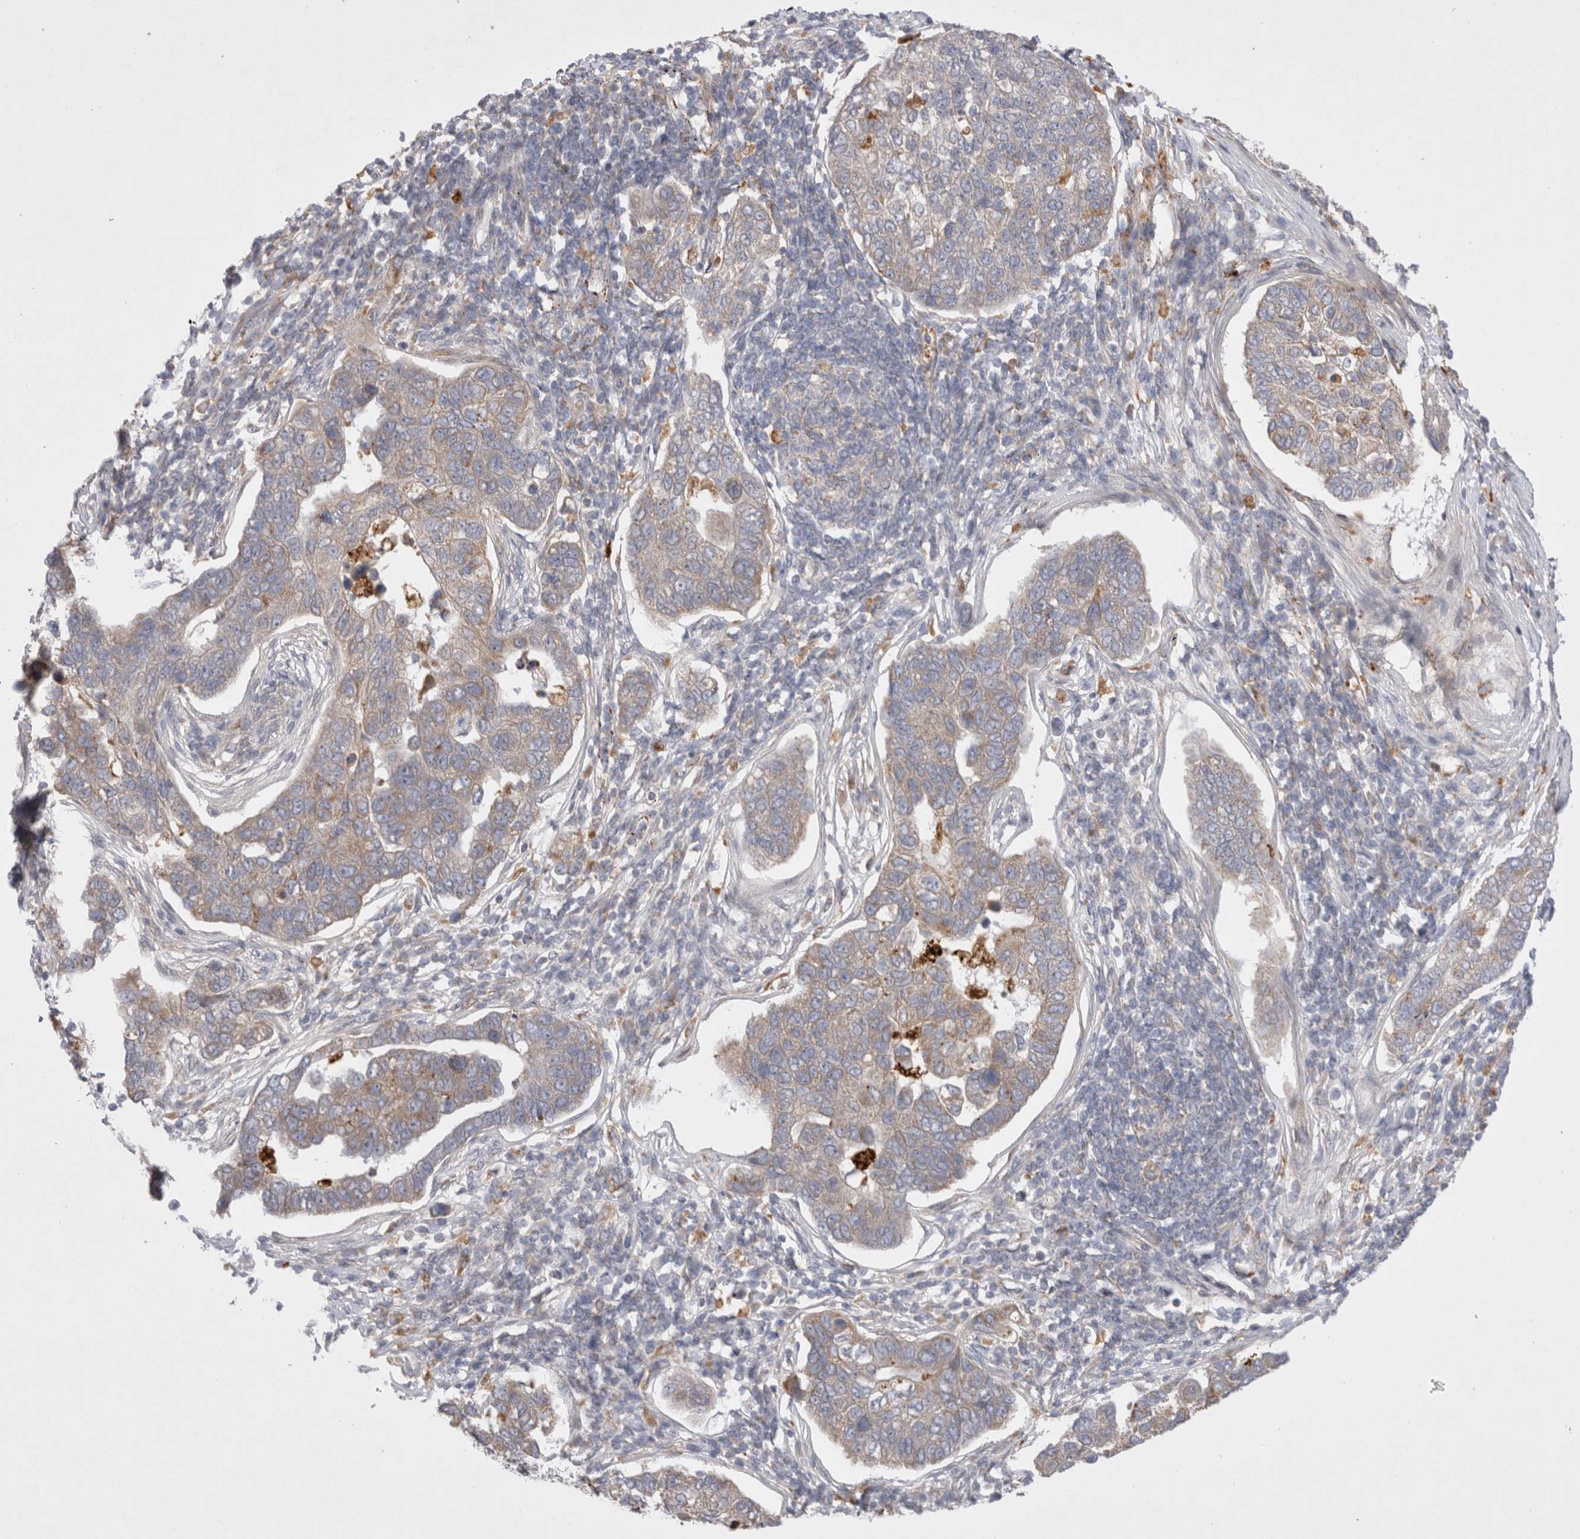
{"staining": {"intensity": "weak", "quantity": "25%-75%", "location": "cytoplasmic/membranous"}, "tissue": "pancreatic cancer", "cell_type": "Tumor cells", "image_type": "cancer", "snomed": [{"axis": "morphology", "description": "Adenocarcinoma, NOS"}, {"axis": "topography", "description": "Pancreas"}], "caption": "IHC staining of pancreatic cancer, which displays low levels of weak cytoplasmic/membranous expression in about 25%-75% of tumor cells indicating weak cytoplasmic/membranous protein staining. The staining was performed using DAB (brown) for protein detection and nuclei were counterstained in hematoxylin (blue).", "gene": "NPC1", "patient": {"sex": "female", "age": 61}}